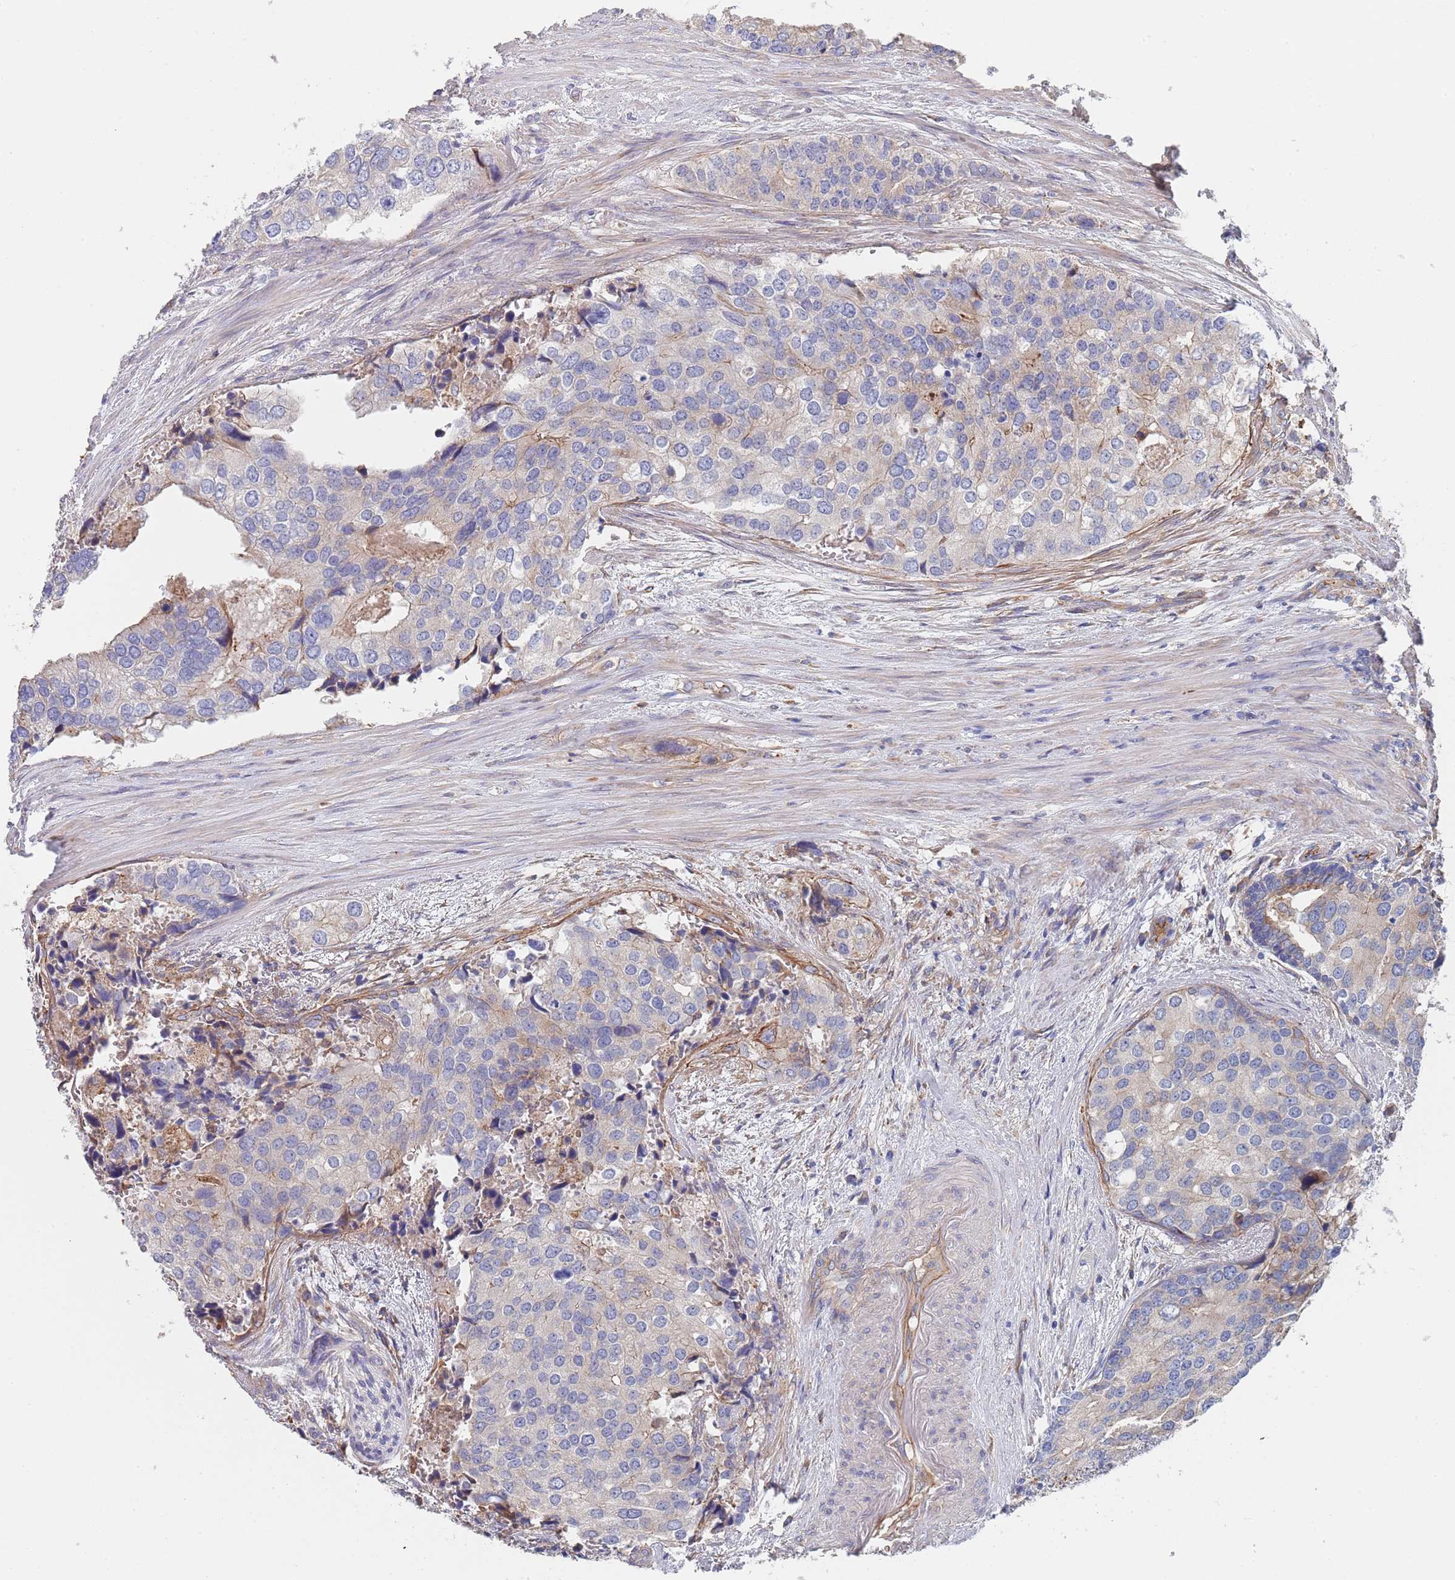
{"staining": {"intensity": "weak", "quantity": "<25%", "location": "cytoplasmic/membranous"}, "tissue": "prostate cancer", "cell_type": "Tumor cells", "image_type": "cancer", "snomed": [{"axis": "morphology", "description": "Adenocarcinoma, High grade"}, {"axis": "topography", "description": "Prostate"}], "caption": "This micrograph is of prostate high-grade adenocarcinoma stained with IHC to label a protein in brown with the nuclei are counter-stained blue. There is no expression in tumor cells.", "gene": "DCUN1D3", "patient": {"sex": "male", "age": 62}}